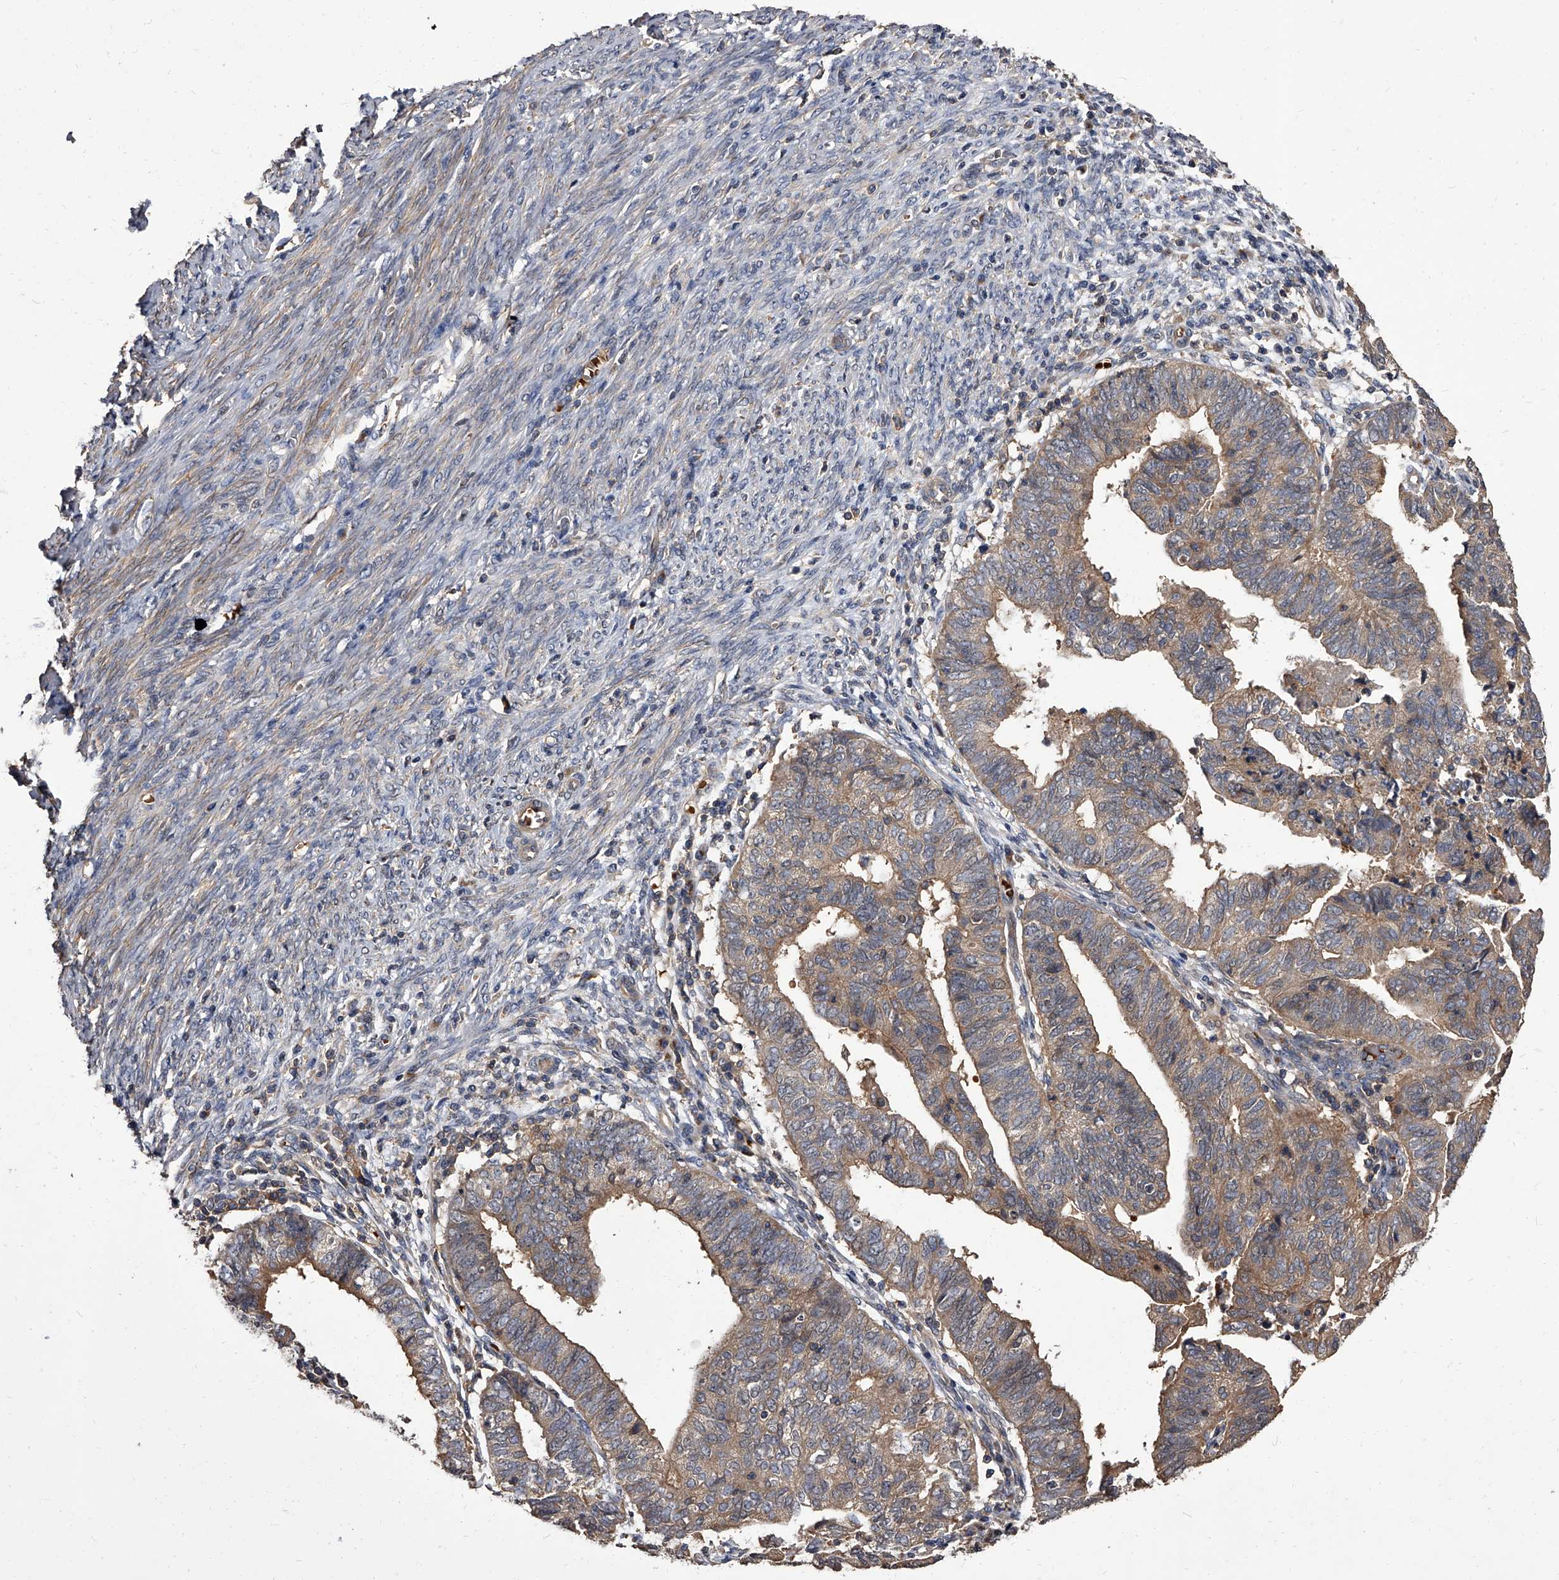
{"staining": {"intensity": "moderate", "quantity": ">75%", "location": "cytoplasmic/membranous"}, "tissue": "endometrial cancer", "cell_type": "Tumor cells", "image_type": "cancer", "snomed": [{"axis": "morphology", "description": "Adenocarcinoma, NOS"}, {"axis": "topography", "description": "Uterus"}], "caption": "Human endometrial cancer stained with a protein marker reveals moderate staining in tumor cells.", "gene": "STK36", "patient": {"sex": "female", "age": 77}}